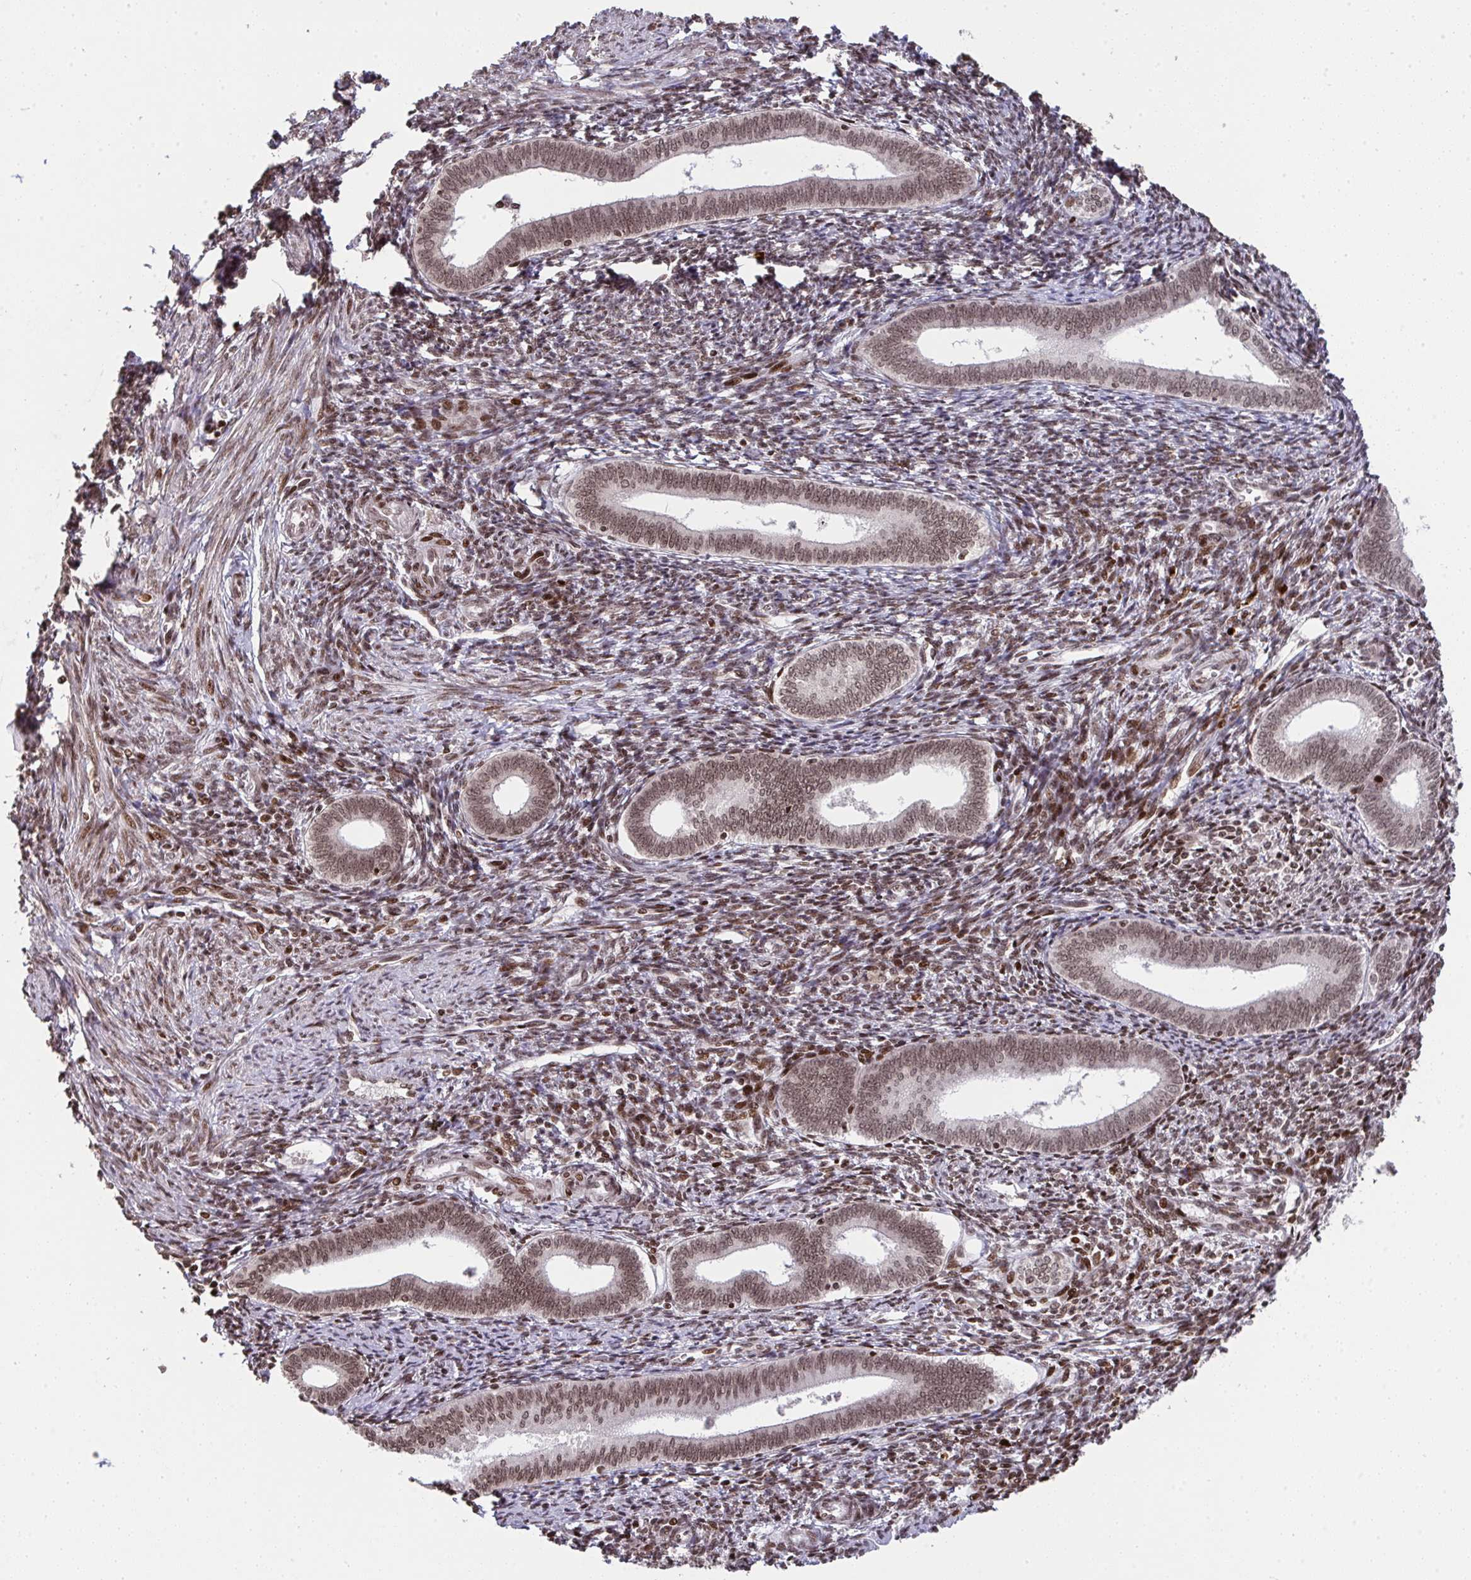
{"staining": {"intensity": "moderate", "quantity": ">75%", "location": "nuclear"}, "tissue": "endometrium", "cell_type": "Cells in endometrial stroma", "image_type": "normal", "snomed": [{"axis": "morphology", "description": "Normal tissue, NOS"}, {"axis": "topography", "description": "Endometrium"}], "caption": "Immunohistochemical staining of unremarkable endometrium displays moderate nuclear protein expression in approximately >75% of cells in endometrial stroma.", "gene": "NIP7", "patient": {"sex": "female", "age": 41}}